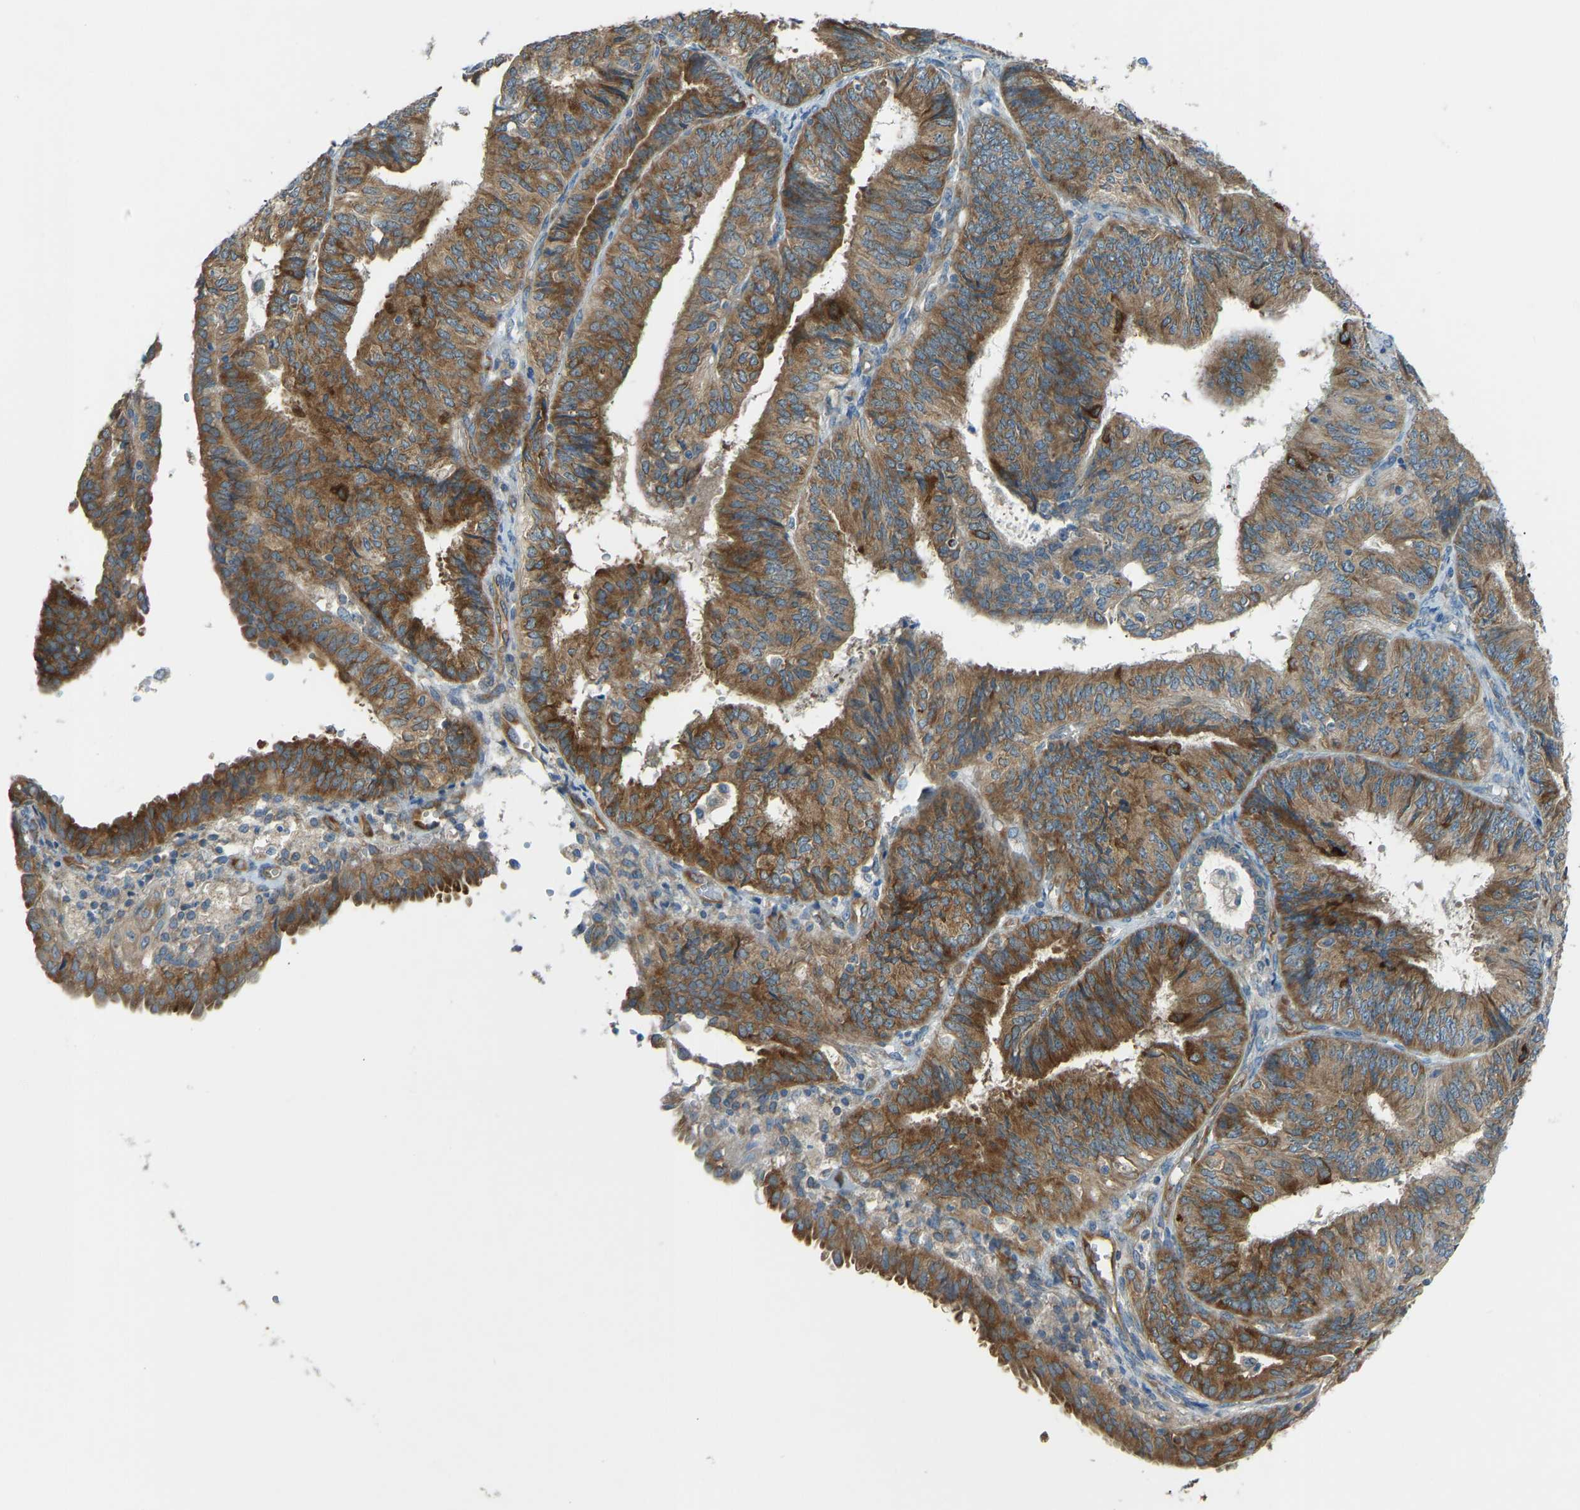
{"staining": {"intensity": "moderate", "quantity": ">75%", "location": "cytoplasmic/membranous"}, "tissue": "endometrial cancer", "cell_type": "Tumor cells", "image_type": "cancer", "snomed": [{"axis": "morphology", "description": "Adenocarcinoma, NOS"}, {"axis": "topography", "description": "Endometrium"}], "caption": "Endometrial cancer (adenocarcinoma) was stained to show a protein in brown. There is medium levels of moderate cytoplasmic/membranous expression in approximately >75% of tumor cells. The staining was performed using DAB (3,3'-diaminobenzidine) to visualize the protein expression in brown, while the nuclei were stained in blue with hematoxylin (Magnification: 20x).", "gene": "STAU2", "patient": {"sex": "female", "age": 58}}